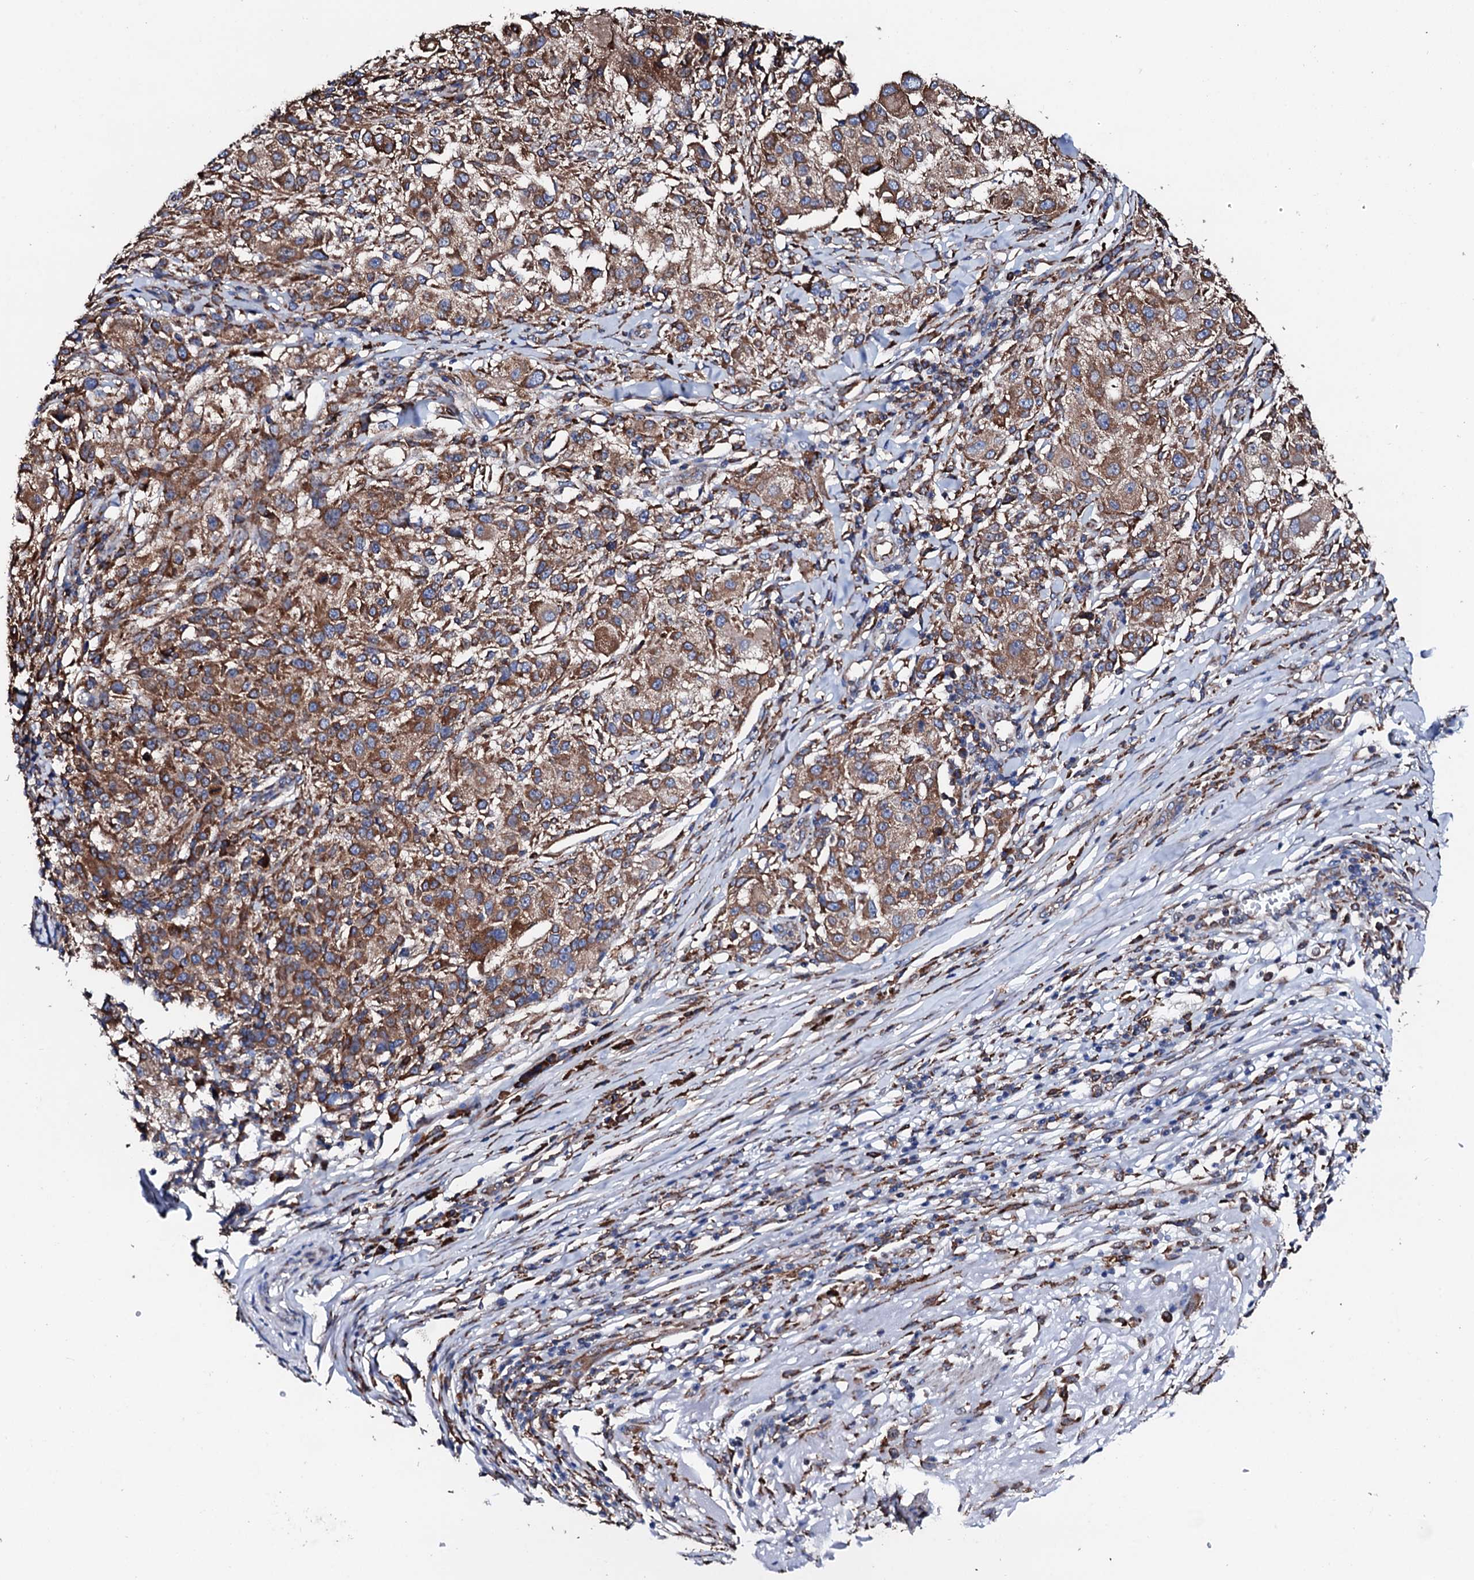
{"staining": {"intensity": "moderate", "quantity": ">75%", "location": "cytoplasmic/membranous"}, "tissue": "melanoma", "cell_type": "Tumor cells", "image_type": "cancer", "snomed": [{"axis": "morphology", "description": "Necrosis, NOS"}, {"axis": "morphology", "description": "Malignant melanoma, NOS"}, {"axis": "topography", "description": "Skin"}], "caption": "Human malignant melanoma stained with a brown dye demonstrates moderate cytoplasmic/membranous positive staining in approximately >75% of tumor cells.", "gene": "AMDHD1", "patient": {"sex": "female", "age": 87}}